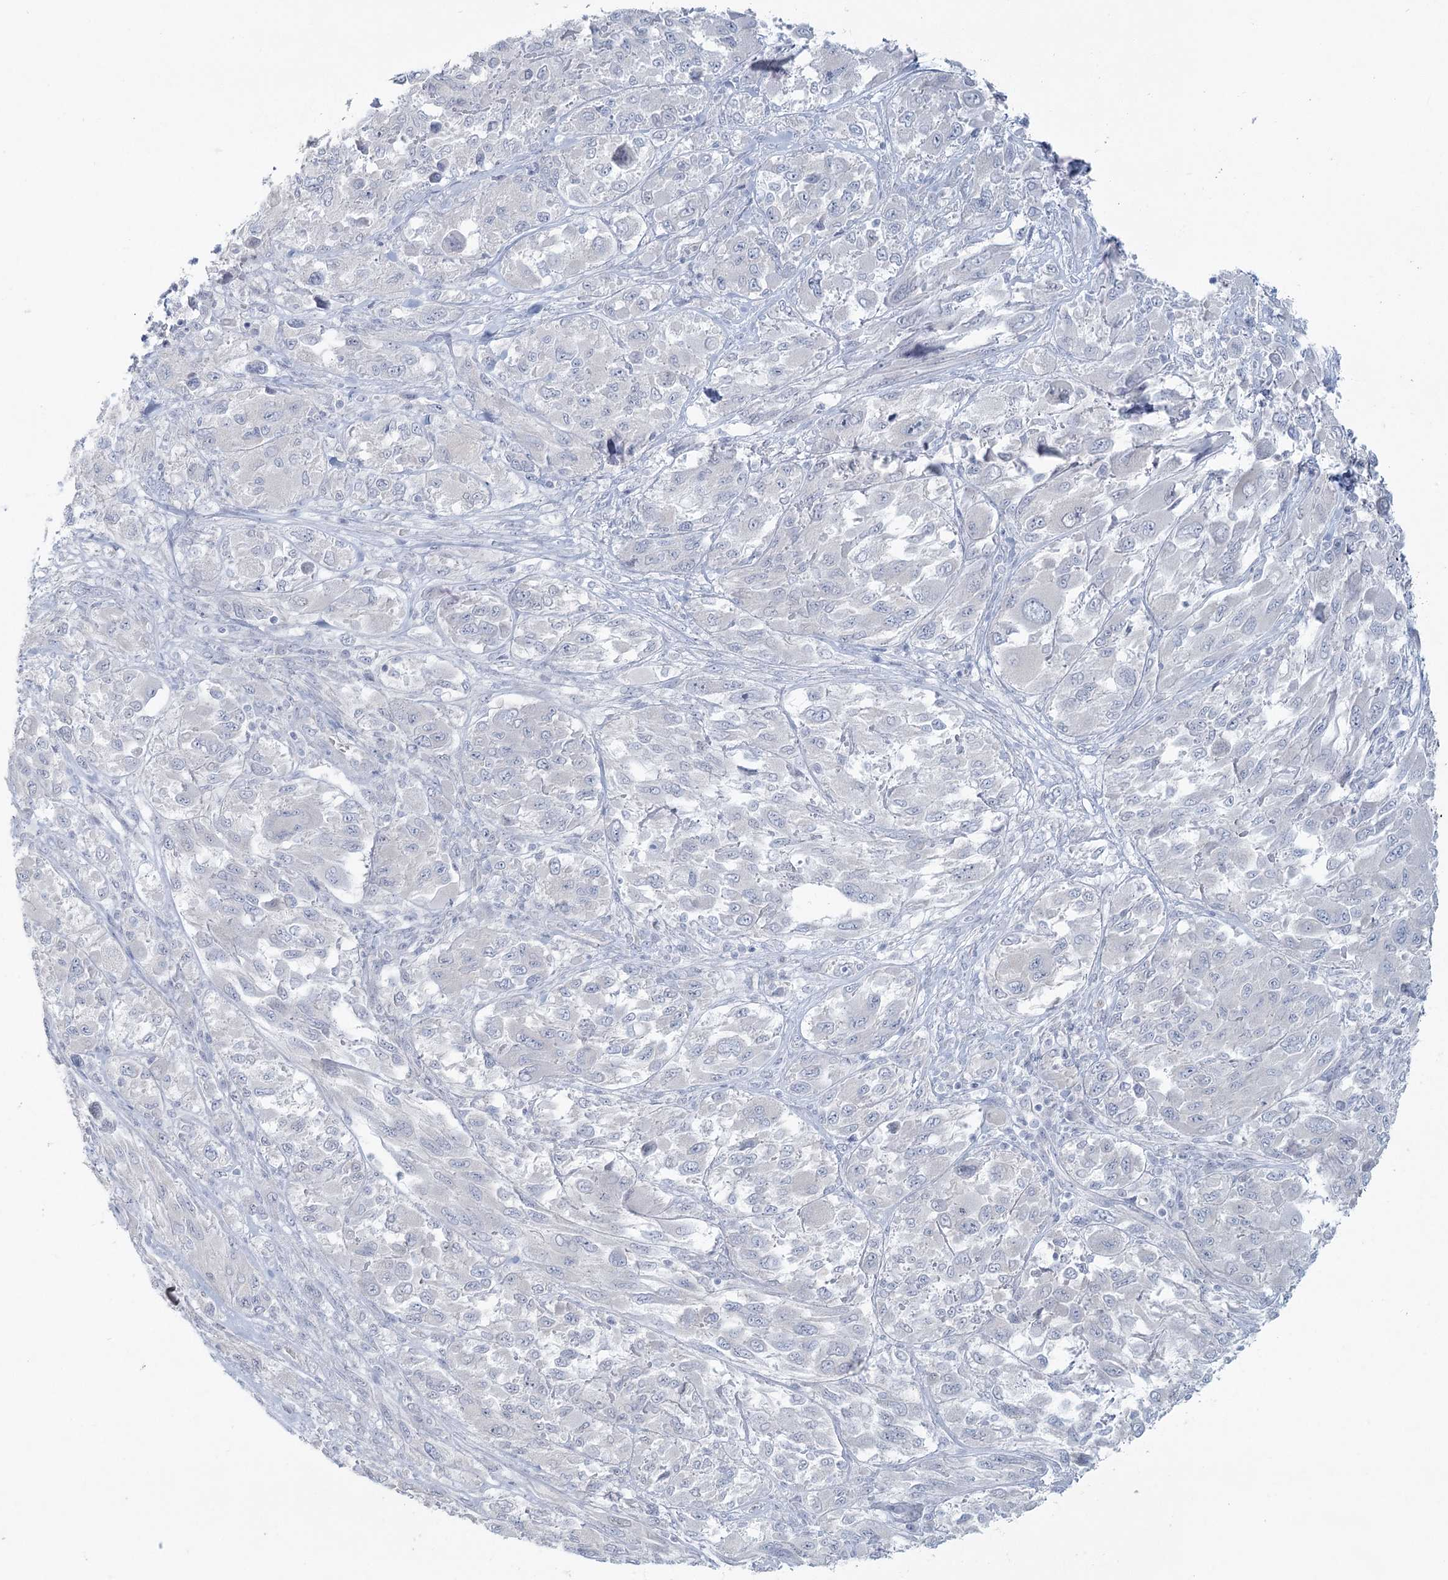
{"staining": {"intensity": "negative", "quantity": "none", "location": "none"}, "tissue": "melanoma", "cell_type": "Tumor cells", "image_type": "cancer", "snomed": [{"axis": "morphology", "description": "Malignant melanoma, NOS"}, {"axis": "topography", "description": "Skin"}], "caption": "DAB (3,3'-diaminobenzidine) immunohistochemical staining of human malignant melanoma demonstrates no significant staining in tumor cells.", "gene": "LRP2BP", "patient": {"sex": "female", "age": 91}}